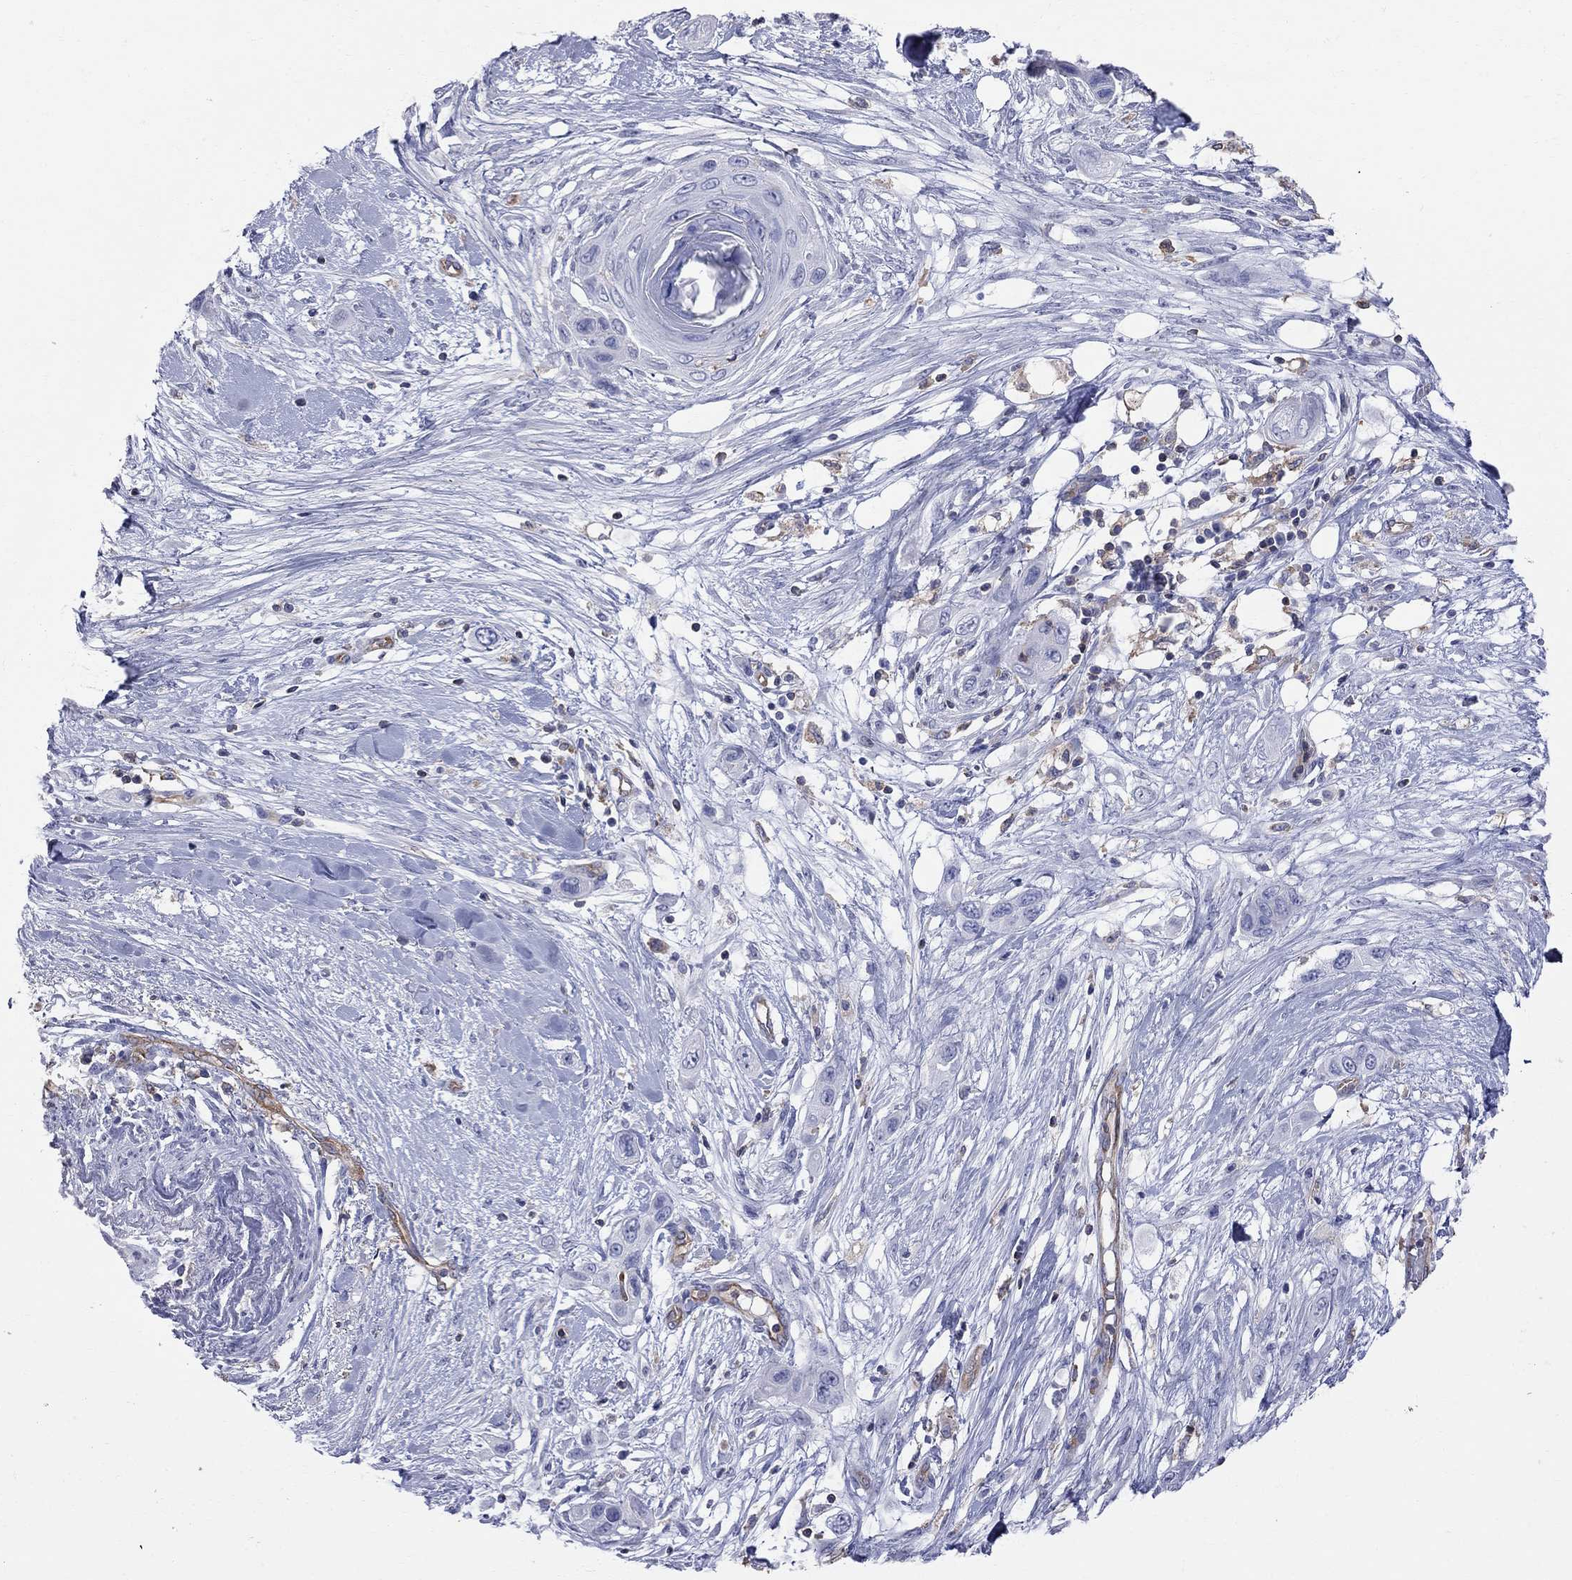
{"staining": {"intensity": "negative", "quantity": "none", "location": "none"}, "tissue": "skin cancer", "cell_type": "Tumor cells", "image_type": "cancer", "snomed": [{"axis": "morphology", "description": "Squamous cell carcinoma, NOS"}, {"axis": "topography", "description": "Skin"}], "caption": "An IHC micrograph of skin cancer (squamous cell carcinoma) is shown. There is no staining in tumor cells of skin cancer (squamous cell carcinoma).", "gene": "ABI3", "patient": {"sex": "male", "age": 79}}